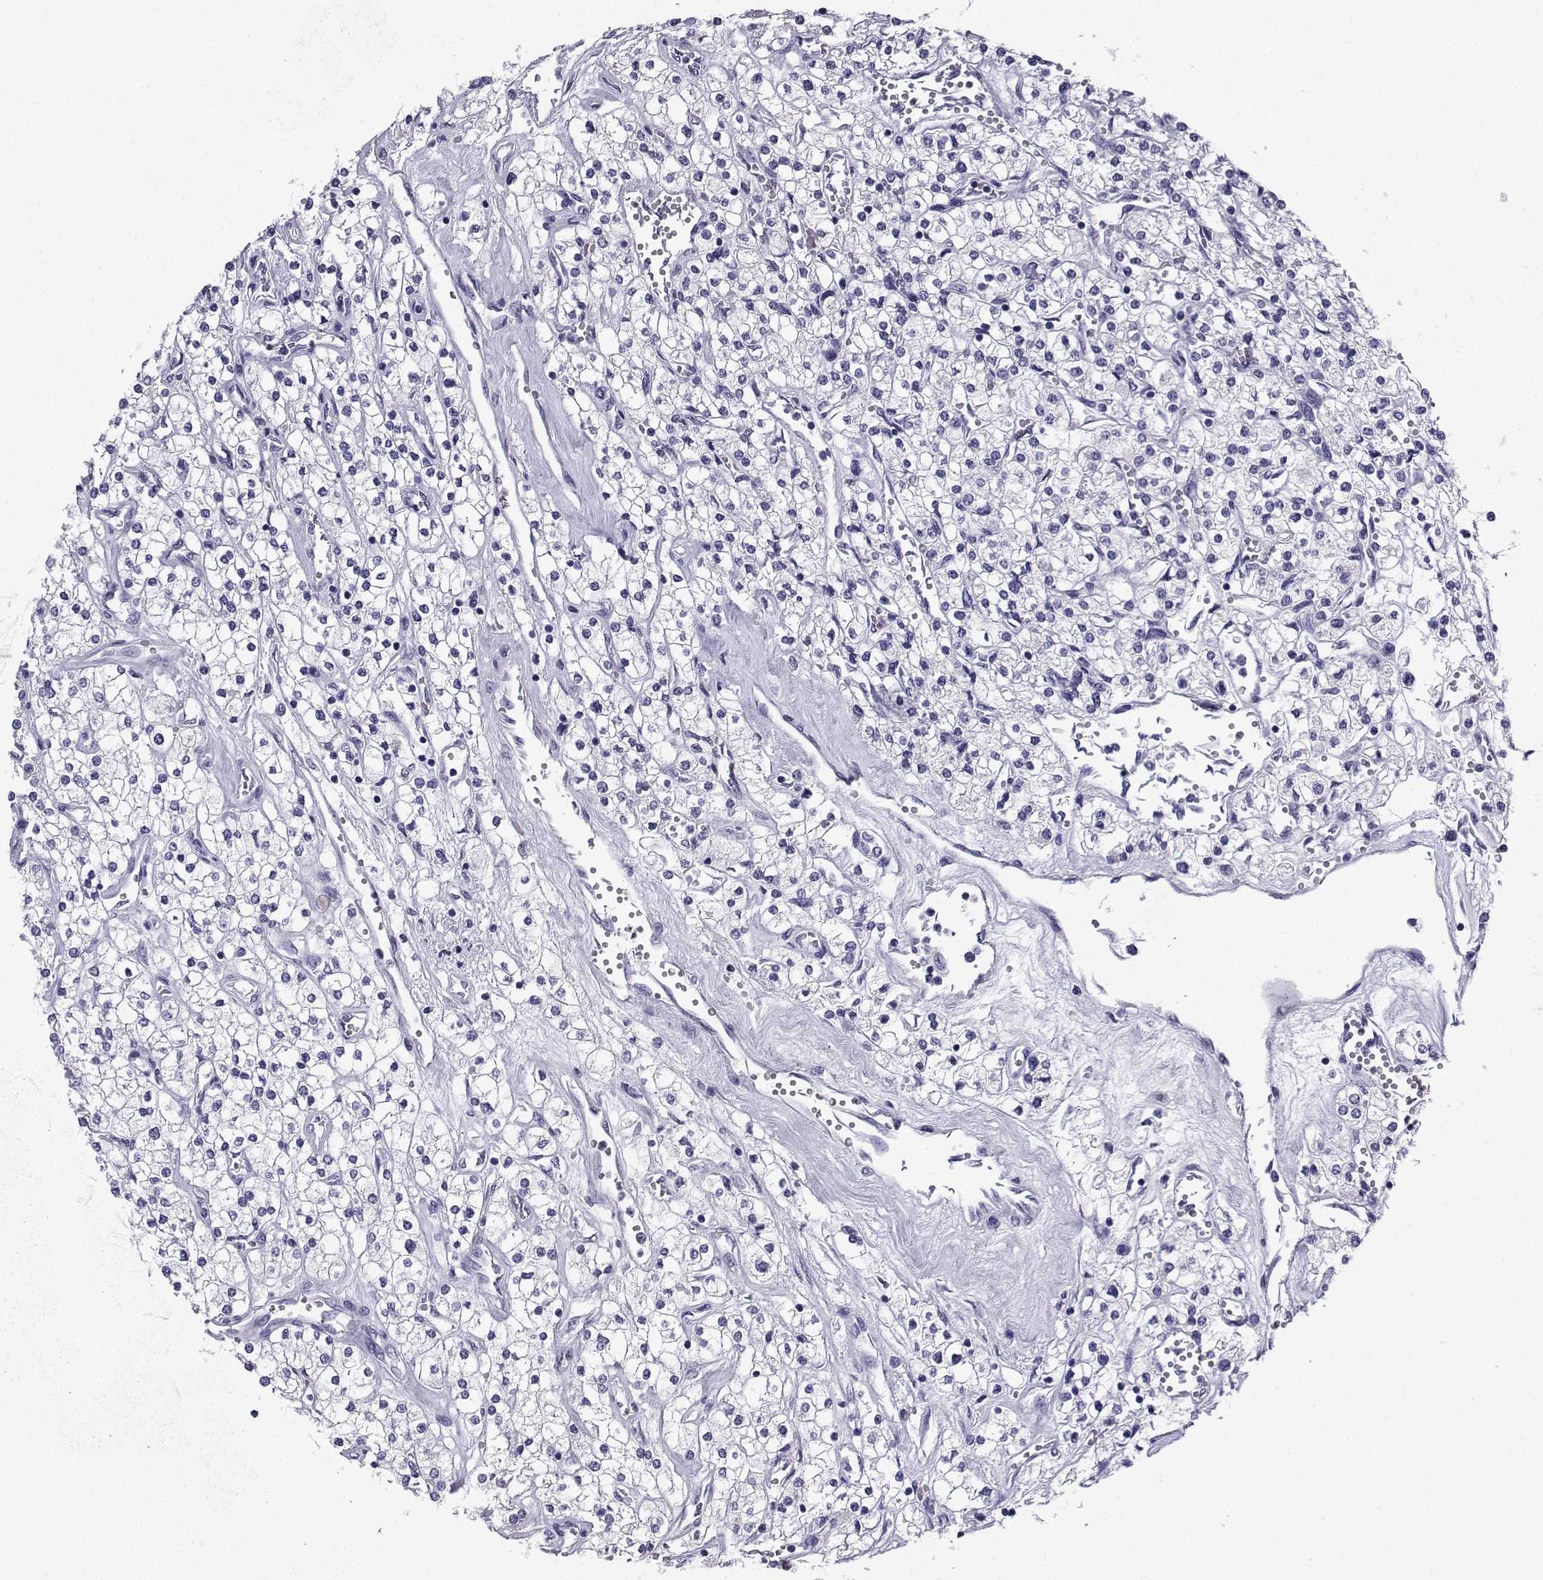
{"staining": {"intensity": "negative", "quantity": "none", "location": "none"}, "tissue": "renal cancer", "cell_type": "Tumor cells", "image_type": "cancer", "snomed": [{"axis": "morphology", "description": "Adenocarcinoma, NOS"}, {"axis": "topography", "description": "Kidney"}], "caption": "Tumor cells show no significant protein expression in renal adenocarcinoma.", "gene": "ACRBP", "patient": {"sex": "male", "age": 80}}